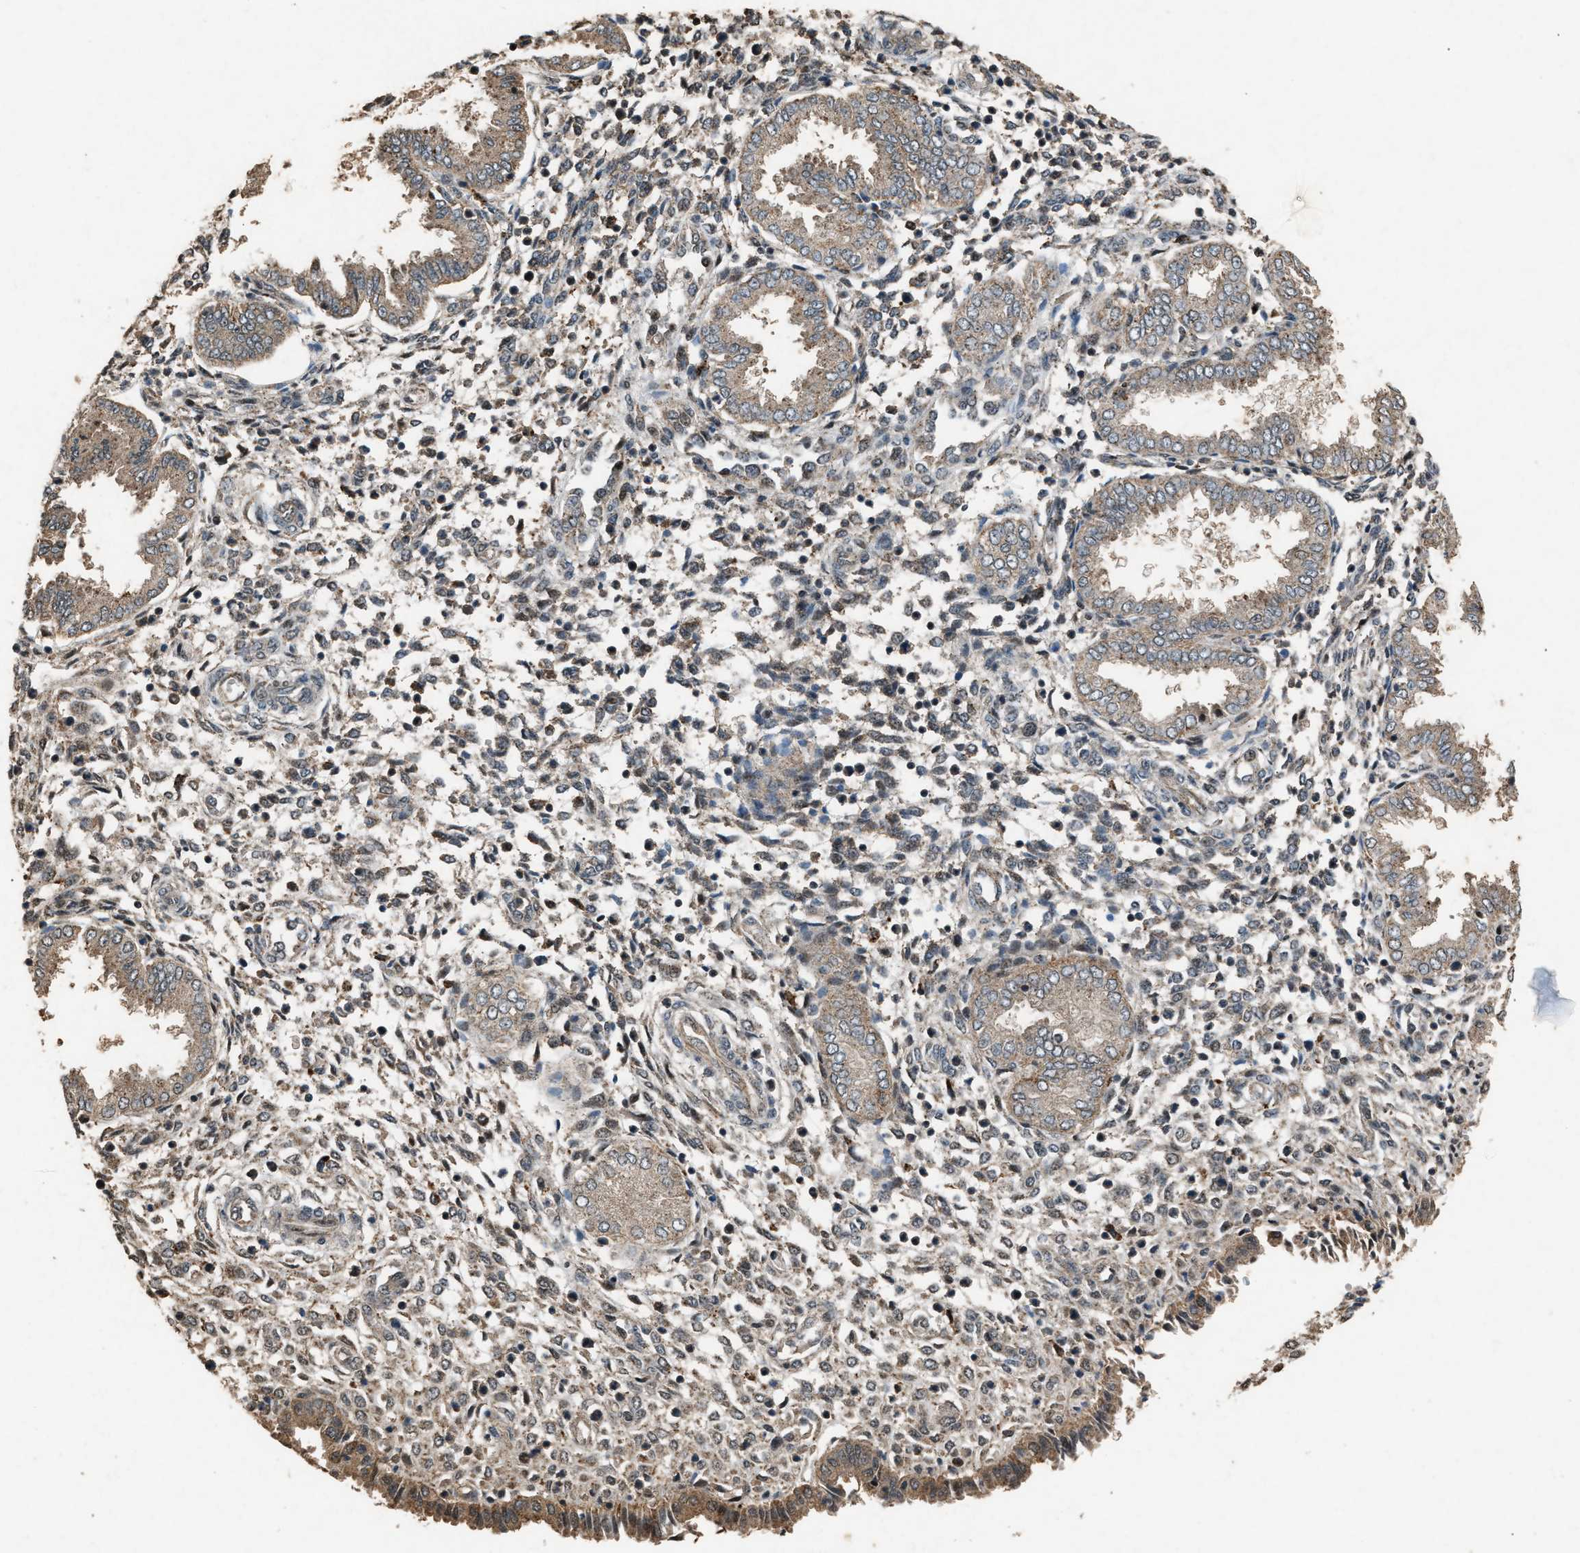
{"staining": {"intensity": "weak", "quantity": "25%-75%", "location": "cytoplasmic/membranous"}, "tissue": "endometrium", "cell_type": "Cells in endometrial stroma", "image_type": "normal", "snomed": [{"axis": "morphology", "description": "Normal tissue, NOS"}, {"axis": "topography", "description": "Endometrium"}], "caption": "Immunohistochemistry (IHC) micrograph of unremarkable endometrium: human endometrium stained using immunohistochemistry exhibits low levels of weak protein expression localized specifically in the cytoplasmic/membranous of cells in endometrial stroma, appearing as a cytoplasmic/membranous brown color.", "gene": "PSMD1", "patient": {"sex": "female", "age": 33}}